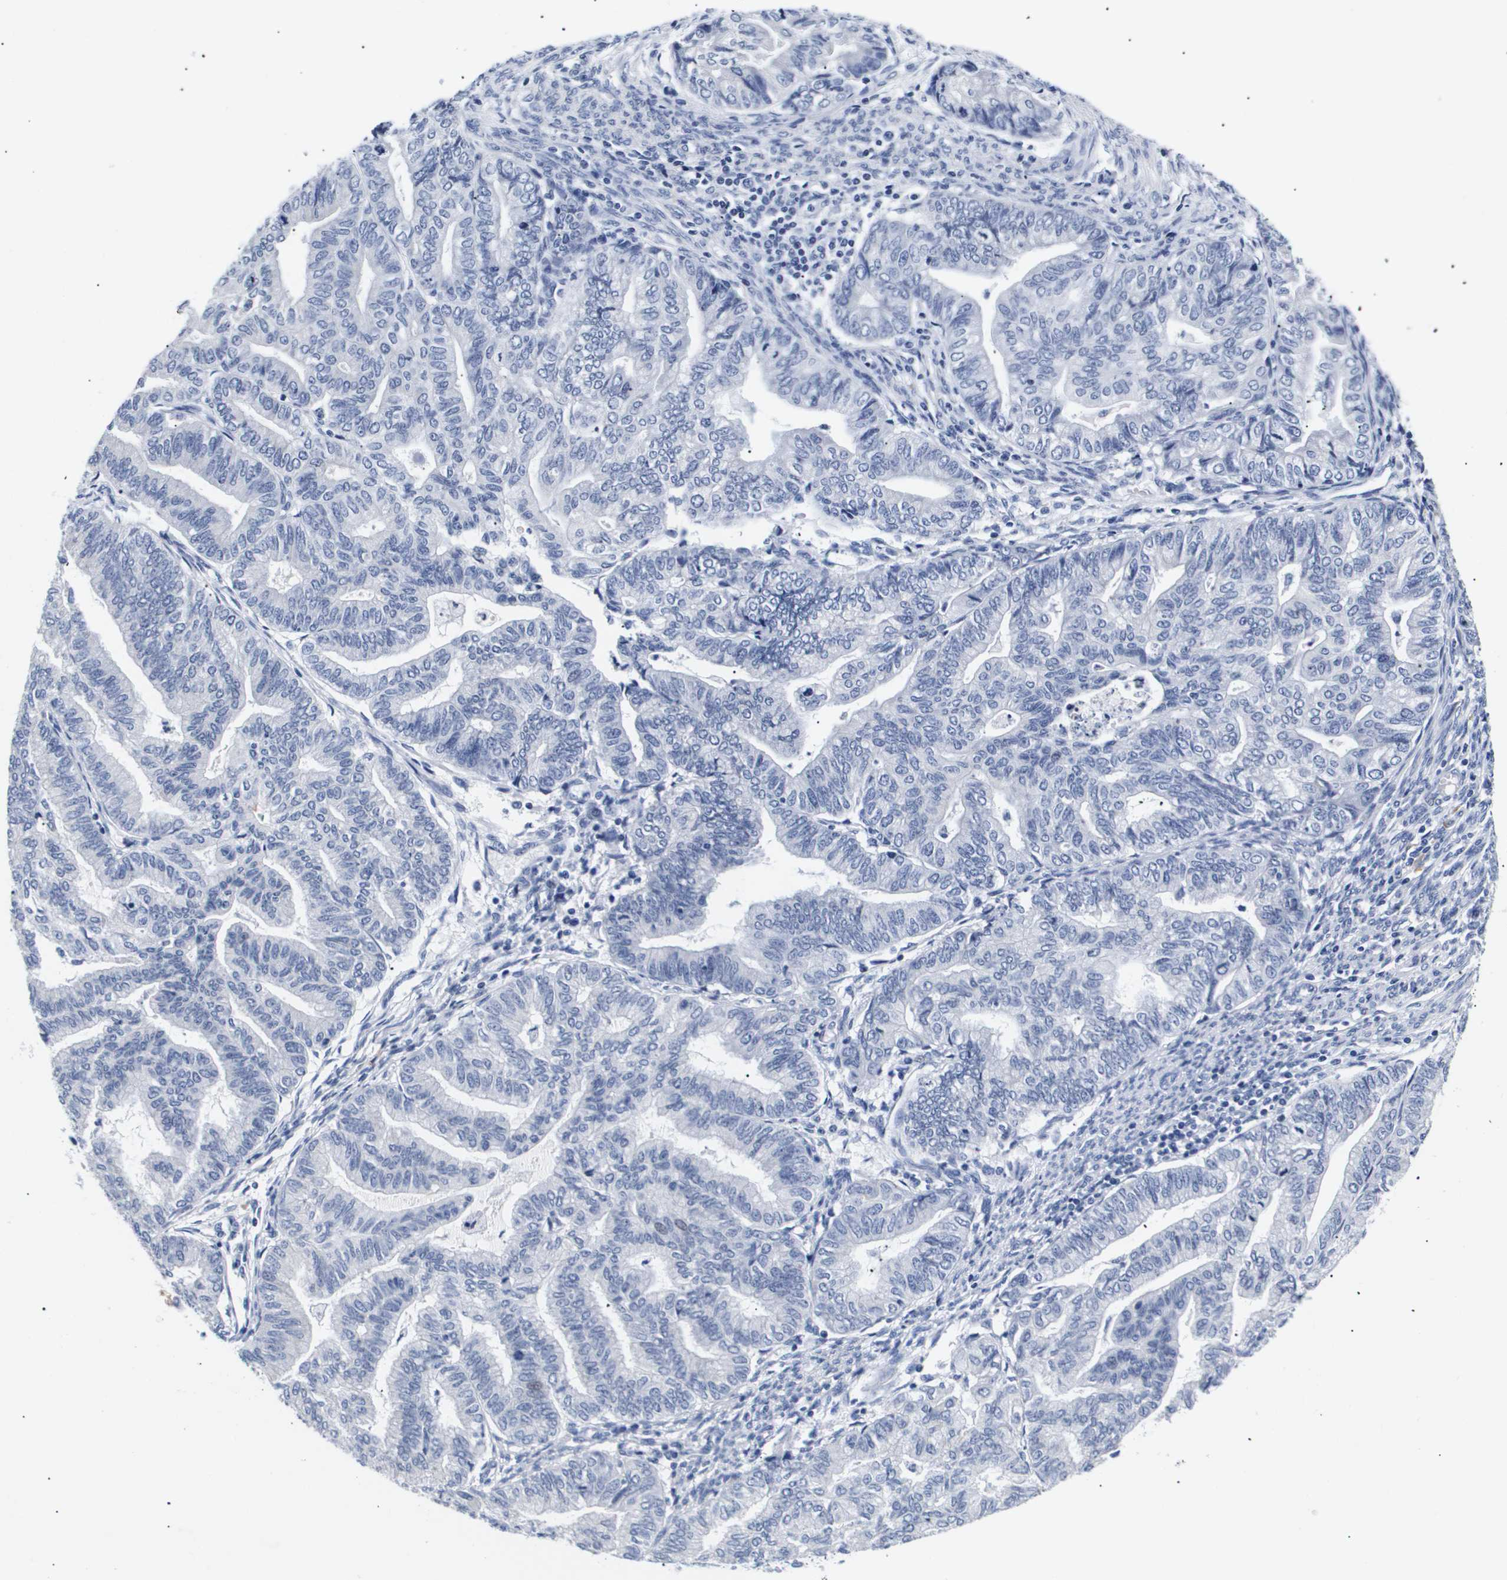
{"staining": {"intensity": "negative", "quantity": "none", "location": "none"}, "tissue": "endometrial cancer", "cell_type": "Tumor cells", "image_type": "cancer", "snomed": [{"axis": "morphology", "description": "Adenocarcinoma, NOS"}, {"axis": "topography", "description": "Endometrium"}], "caption": "Endometrial cancer (adenocarcinoma) was stained to show a protein in brown. There is no significant positivity in tumor cells. The staining was performed using DAB to visualize the protein expression in brown, while the nuclei were stained in blue with hematoxylin (Magnification: 20x).", "gene": "ATP6V0A4", "patient": {"sex": "female", "age": 79}}